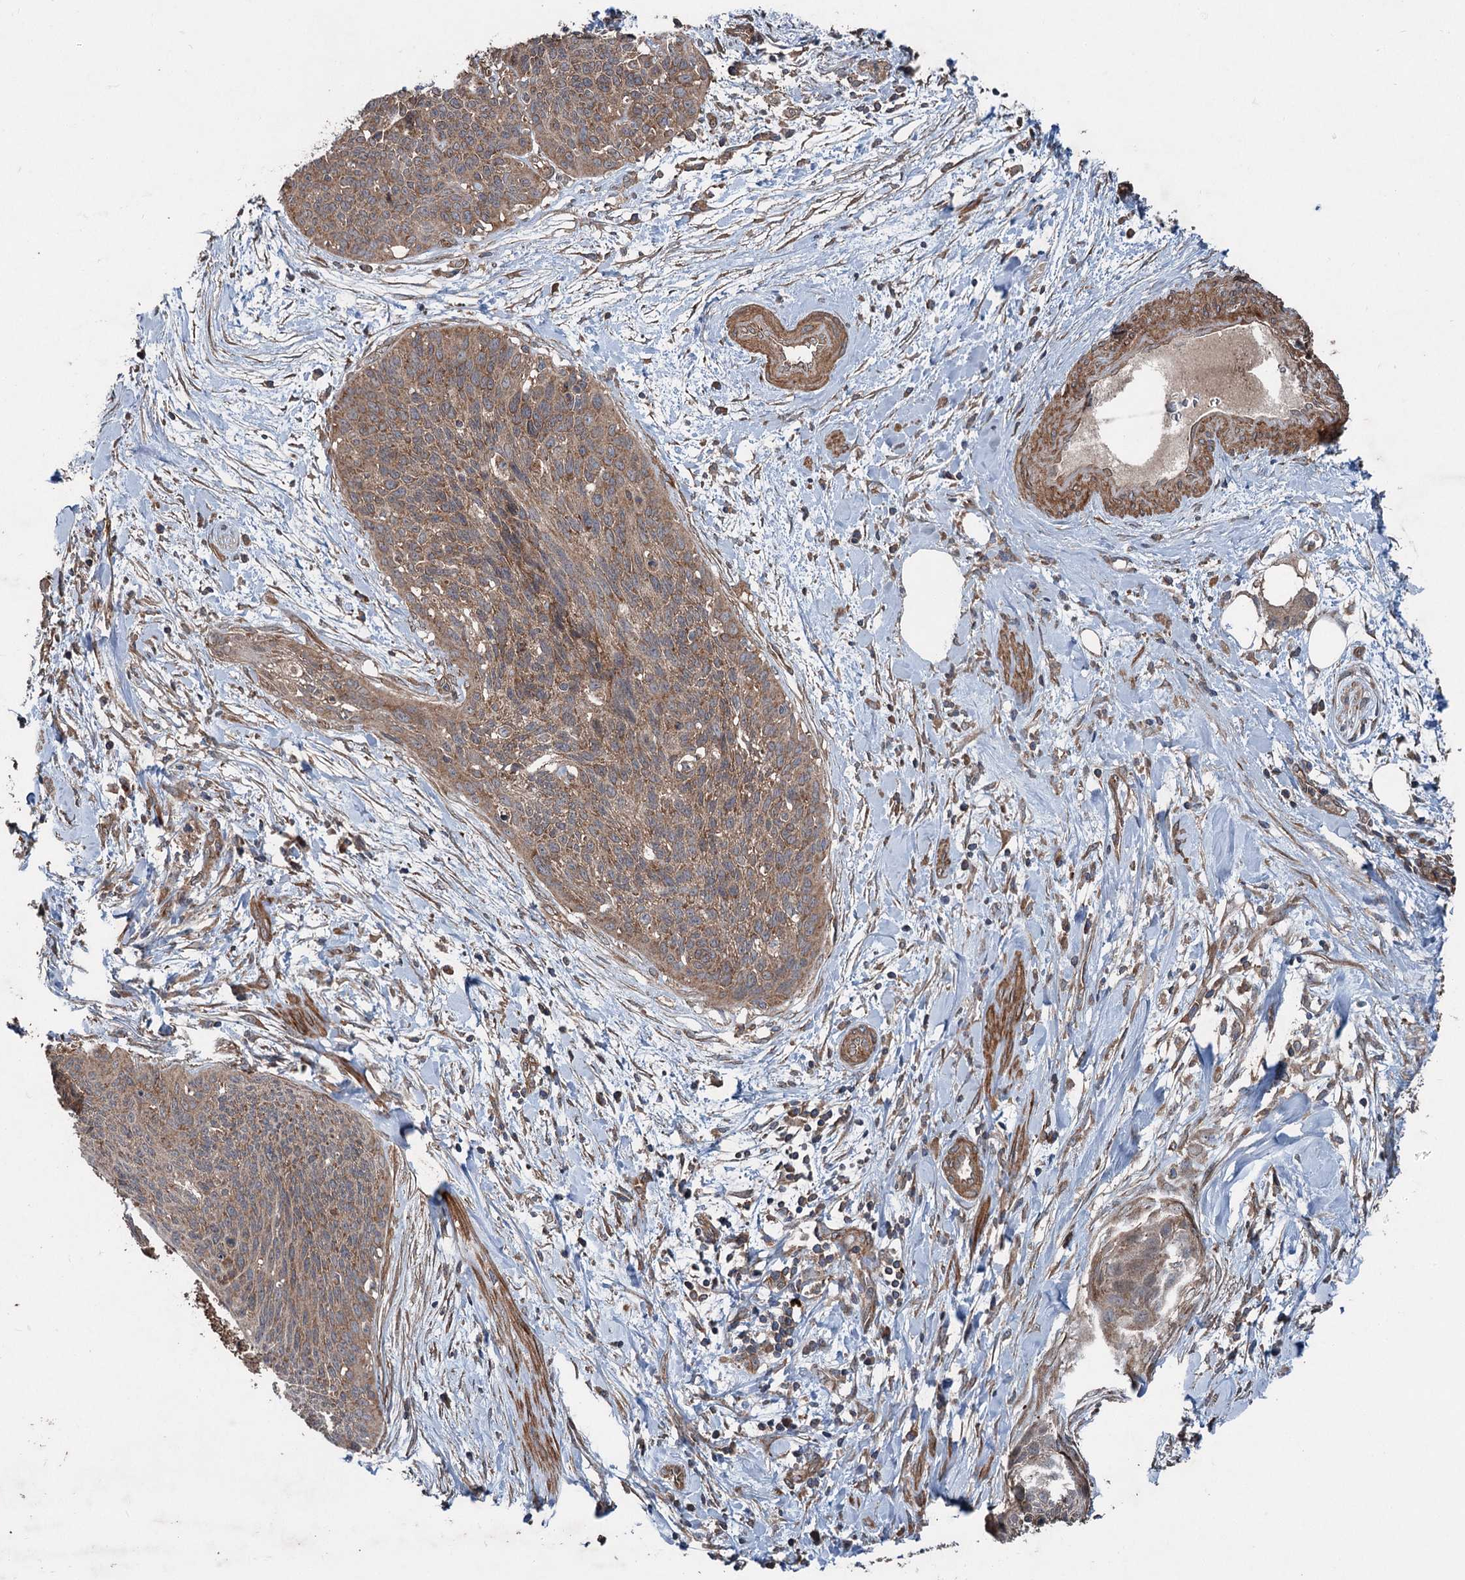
{"staining": {"intensity": "moderate", "quantity": ">75%", "location": "cytoplasmic/membranous"}, "tissue": "cervical cancer", "cell_type": "Tumor cells", "image_type": "cancer", "snomed": [{"axis": "morphology", "description": "Squamous cell carcinoma, NOS"}, {"axis": "topography", "description": "Cervix"}], "caption": "High-magnification brightfield microscopy of cervical cancer stained with DAB (3,3'-diaminobenzidine) (brown) and counterstained with hematoxylin (blue). tumor cells exhibit moderate cytoplasmic/membranous expression is present in about>75% of cells.", "gene": "RNF214", "patient": {"sex": "female", "age": 55}}